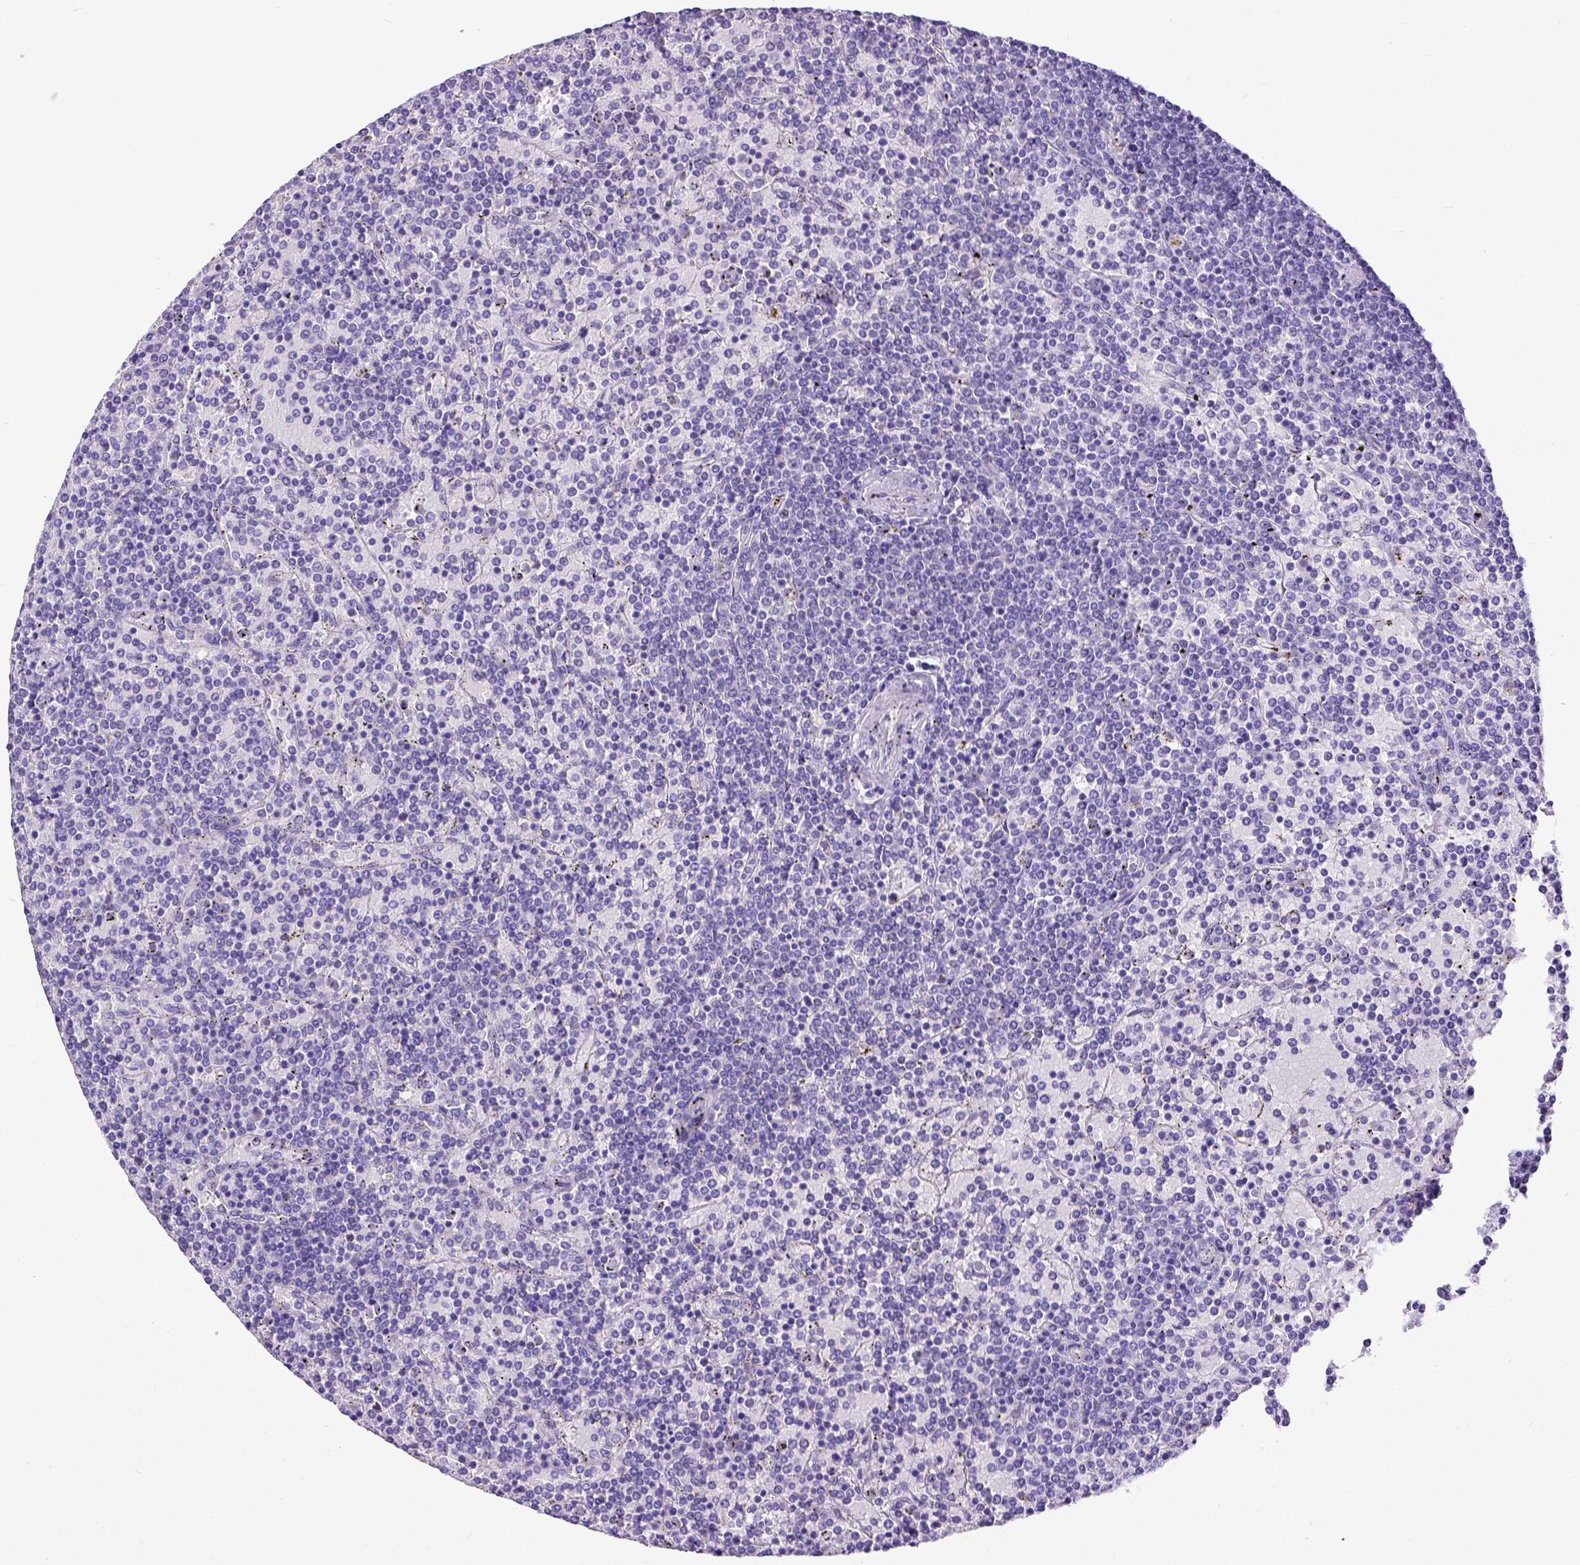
{"staining": {"intensity": "negative", "quantity": "none", "location": "none"}, "tissue": "lymphoma", "cell_type": "Tumor cells", "image_type": "cancer", "snomed": [{"axis": "morphology", "description": "Malignant lymphoma, non-Hodgkin's type, Low grade"}, {"axis": "topography", "description": "Spleen"}], "caption": "IHC of human lymphoma reveals no staining in tumor cells.", "gene": "ESR1", "patient": {"sex": "female", "age": 77}}